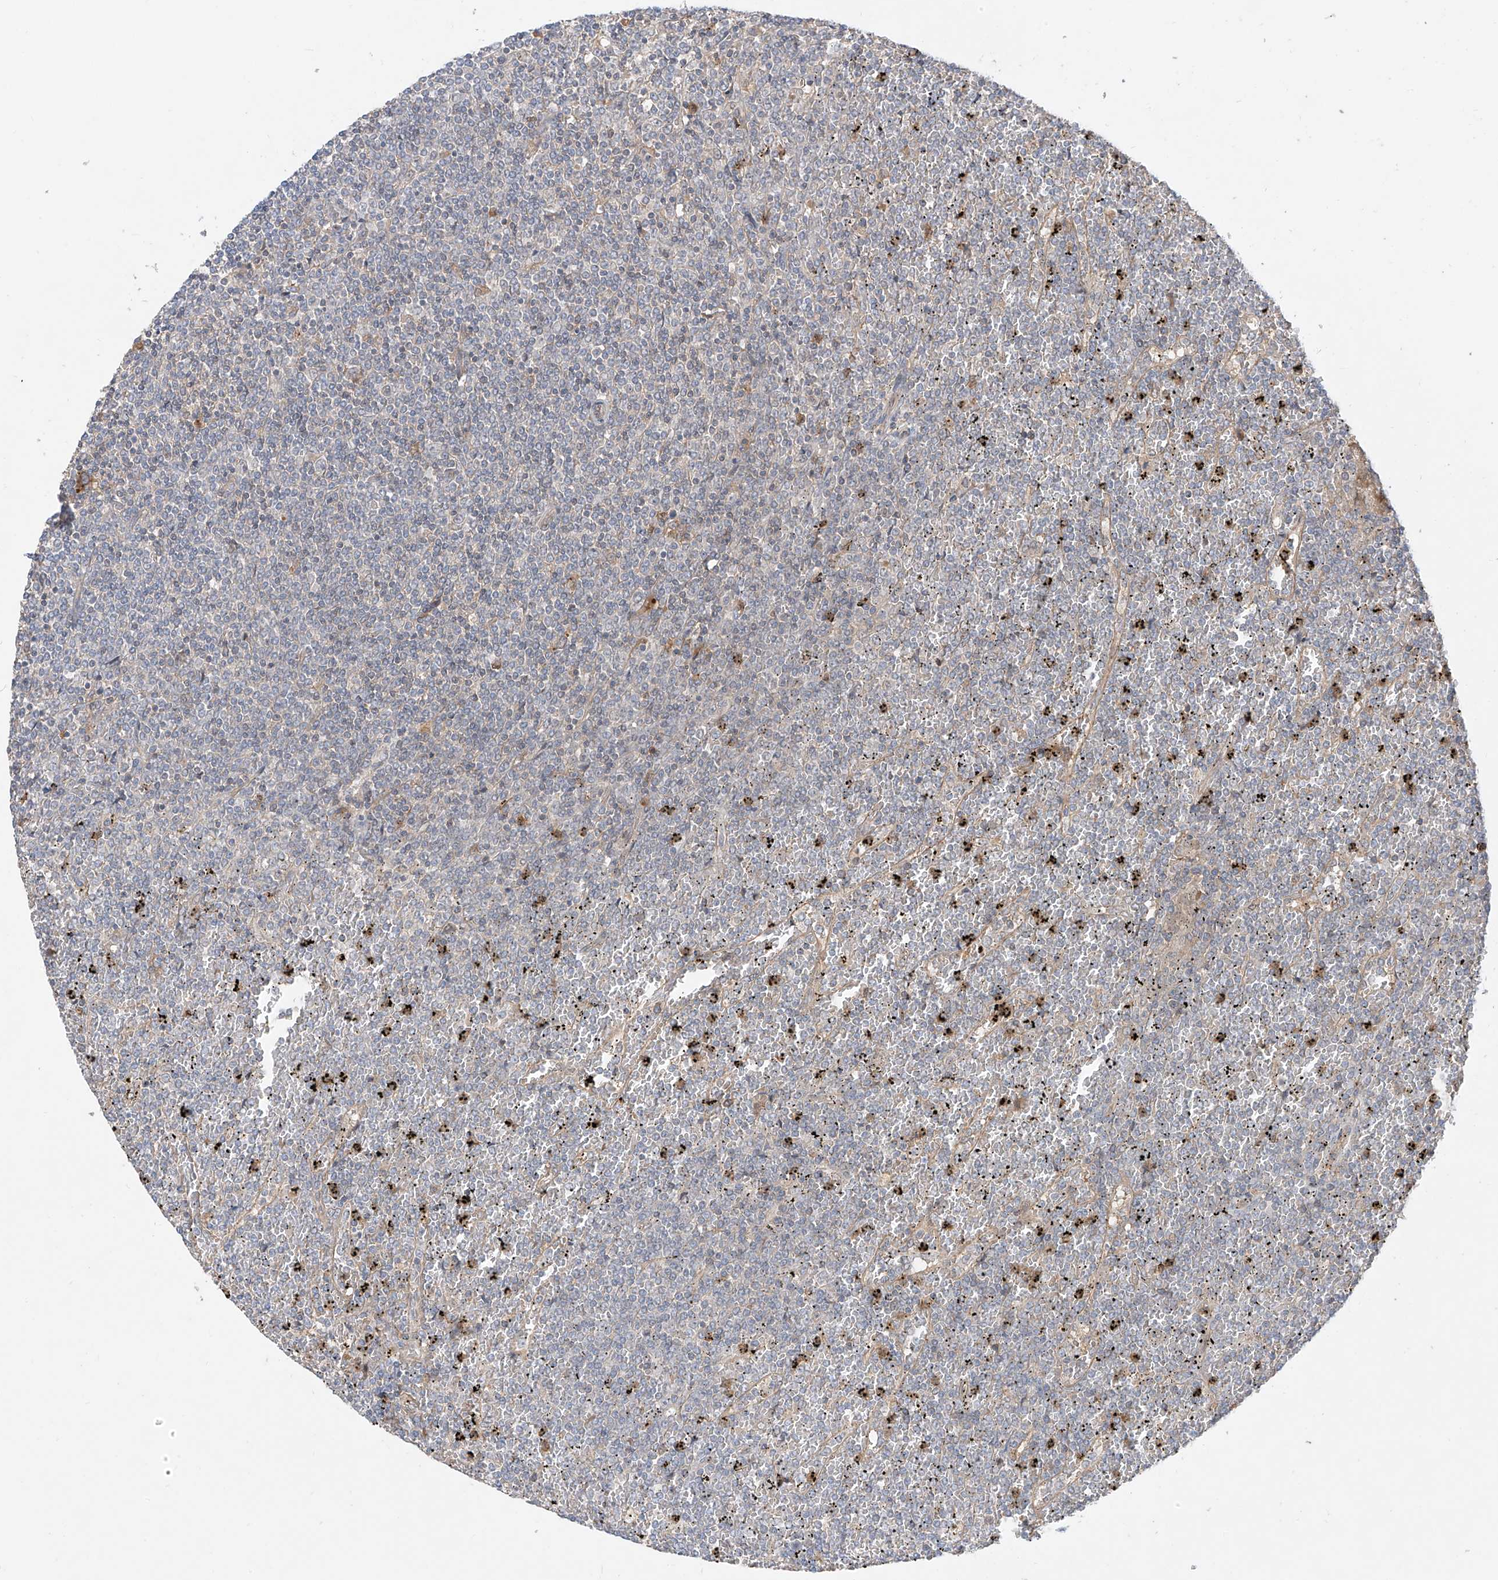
{"staining": {"intensity": "negative", "quantity": "none", "location": "none"}, "tissue": "lymphoma", "cell_type": "Tumor cells", "image_type": "cancer", "snomed": [{"axis": "morphology", "description": "Malignant lymphoma, non-Hodgkin's type, Low grade"}, {"axis": "topography", "description": "Spleen"}], "caption": "High magnification brightfield microscopy of lymphoma stained with DAB (3,3'-diaminobenzidine) (brown) and counterstained with hematoxylin (blue): tumor cells show no significant staining.", "gene": "CACNA2D4", "patient": {"sex": "female", "age": 19}}